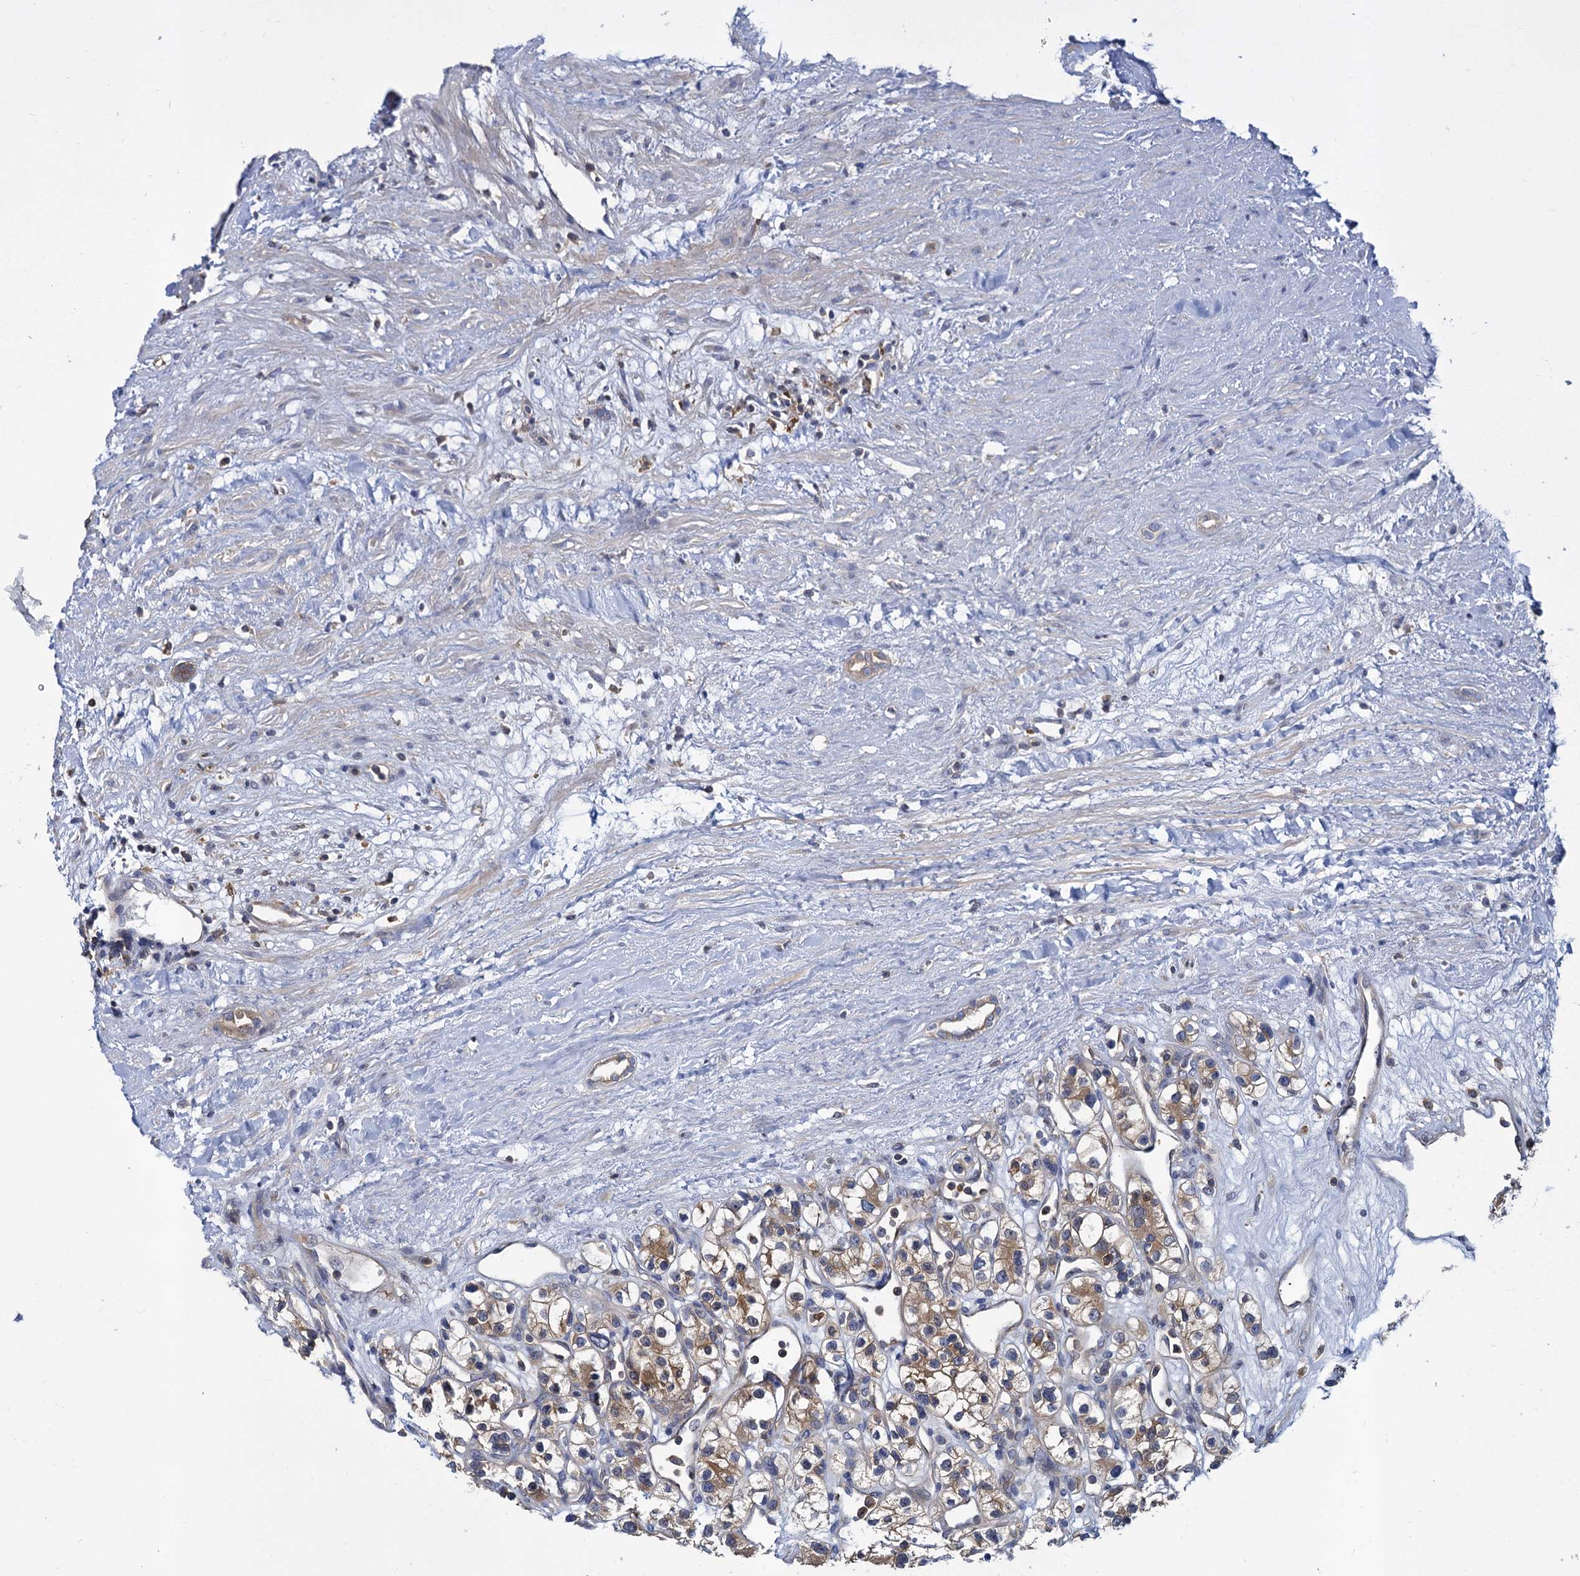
{"staining": {"intensity": "weak", "quantity": "25%-75%", "location": "cytoplasmic/membranous"}, "tissue": "renal cancer", "cell_type": "Tumor cells", "image_type": "cancer", "snomed": [{"axis": "morphology", "description": "Adenocarcinoma, NOS"}, {"axis": "topography", "description": "Kidney"}], "caption": "Immunohistochemical staining of human adenocarcinoma (renal) reveals low levels of weak cytoplasmic/membranous protein staining in approximately 25%-75% of tumor cells.", "gene": "GCLC", "patient": {"sex": "female", "age": 57}}